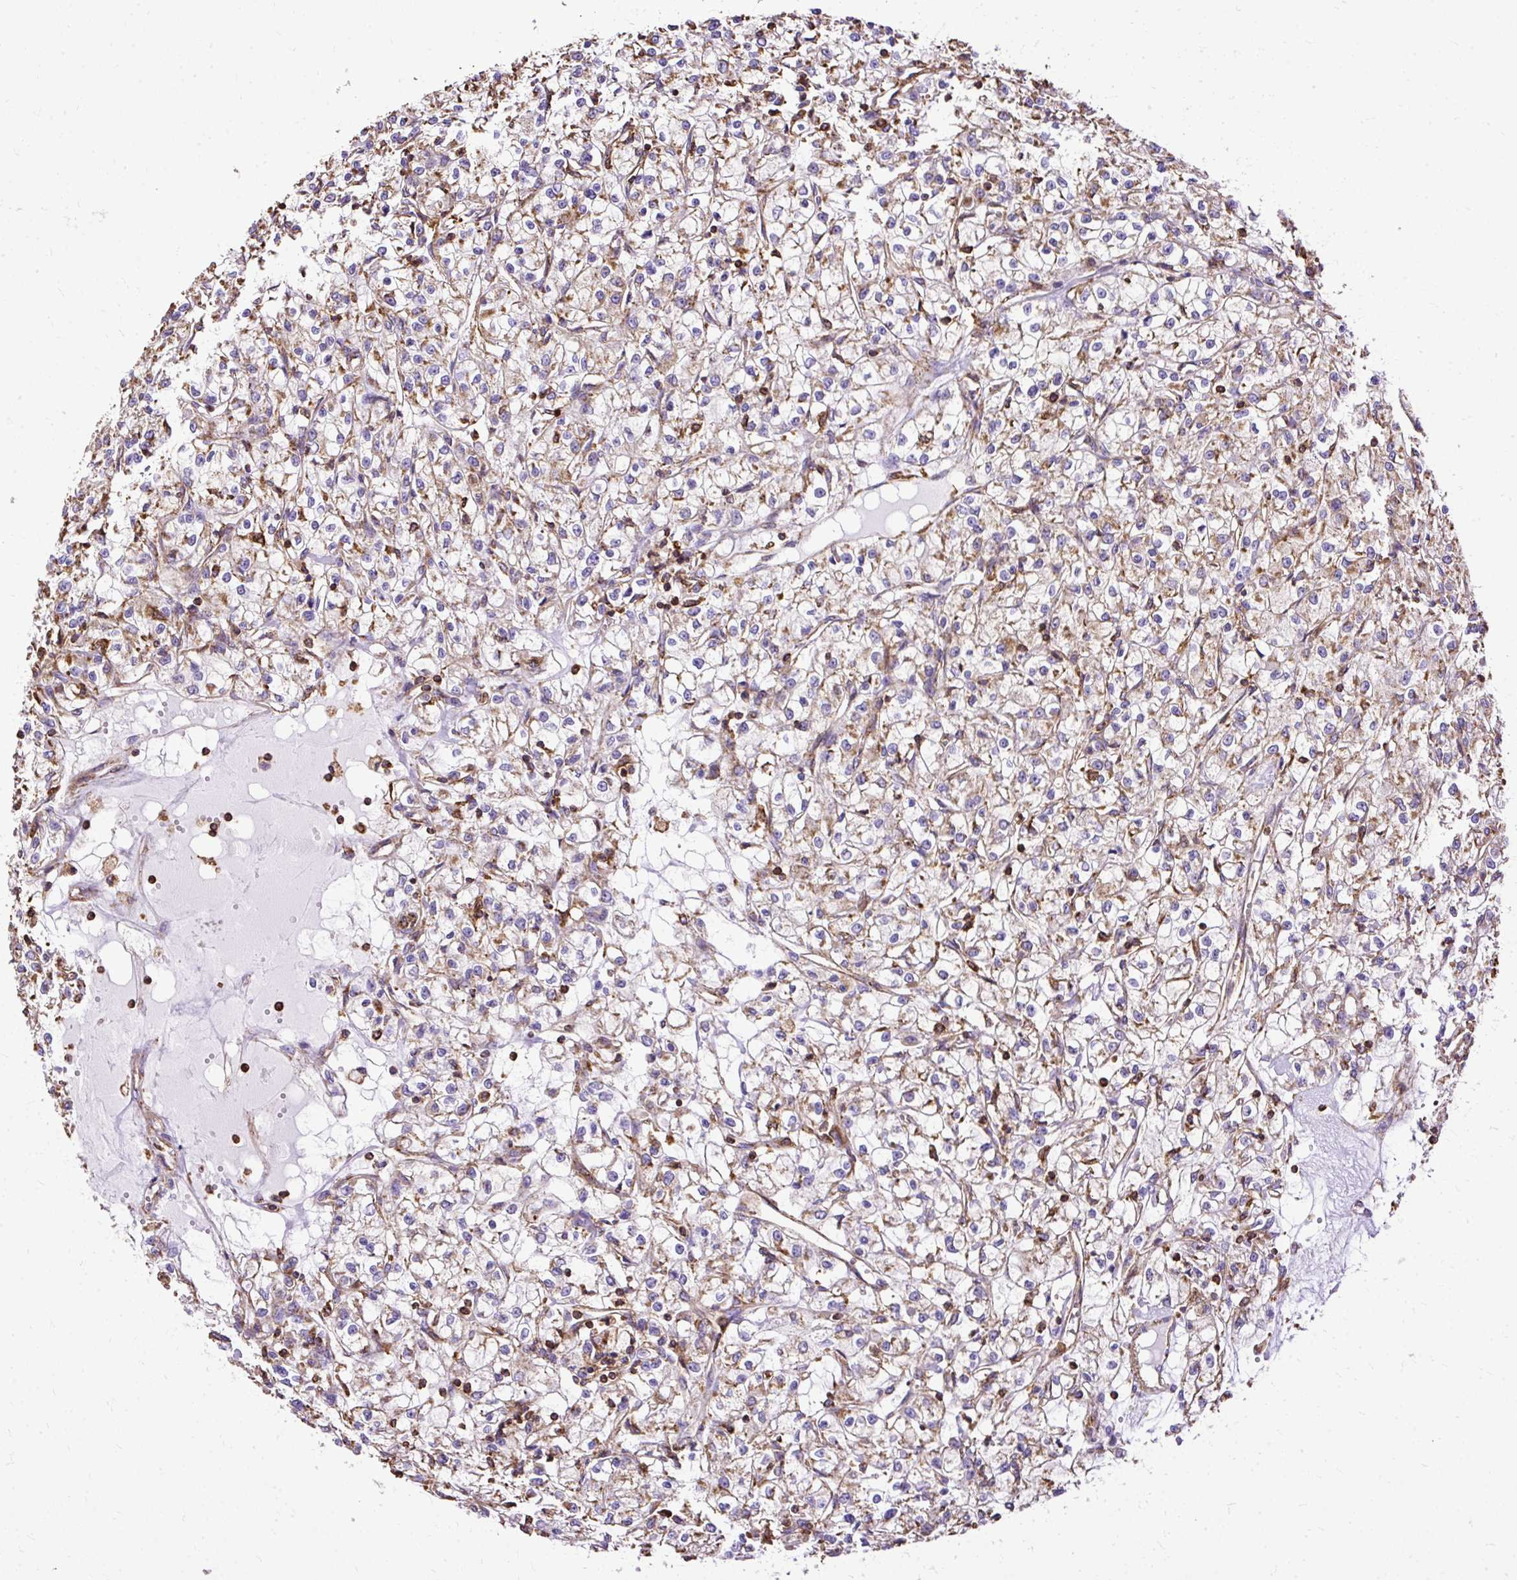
{"staining": {"intensity": "negative", "quantity": "none", "location": "none"}, "tissue": "renal cancer", "cell_type": "Tumor cells", "image_type": "cancer", "snomed": [{"axis": "morphology", "description": "Adenocarcinoma, NOS"}, {"axis": "topography", "description": "Kidney"}], "caption": "DAB (3,3'-diaminobenzidine) immunohistochemical staining of human adenocarcinoma (renal) shows no significant staining in tumor cells.", "gene": "KLHL11", "patient": {"sex": "female", "age": 59}}